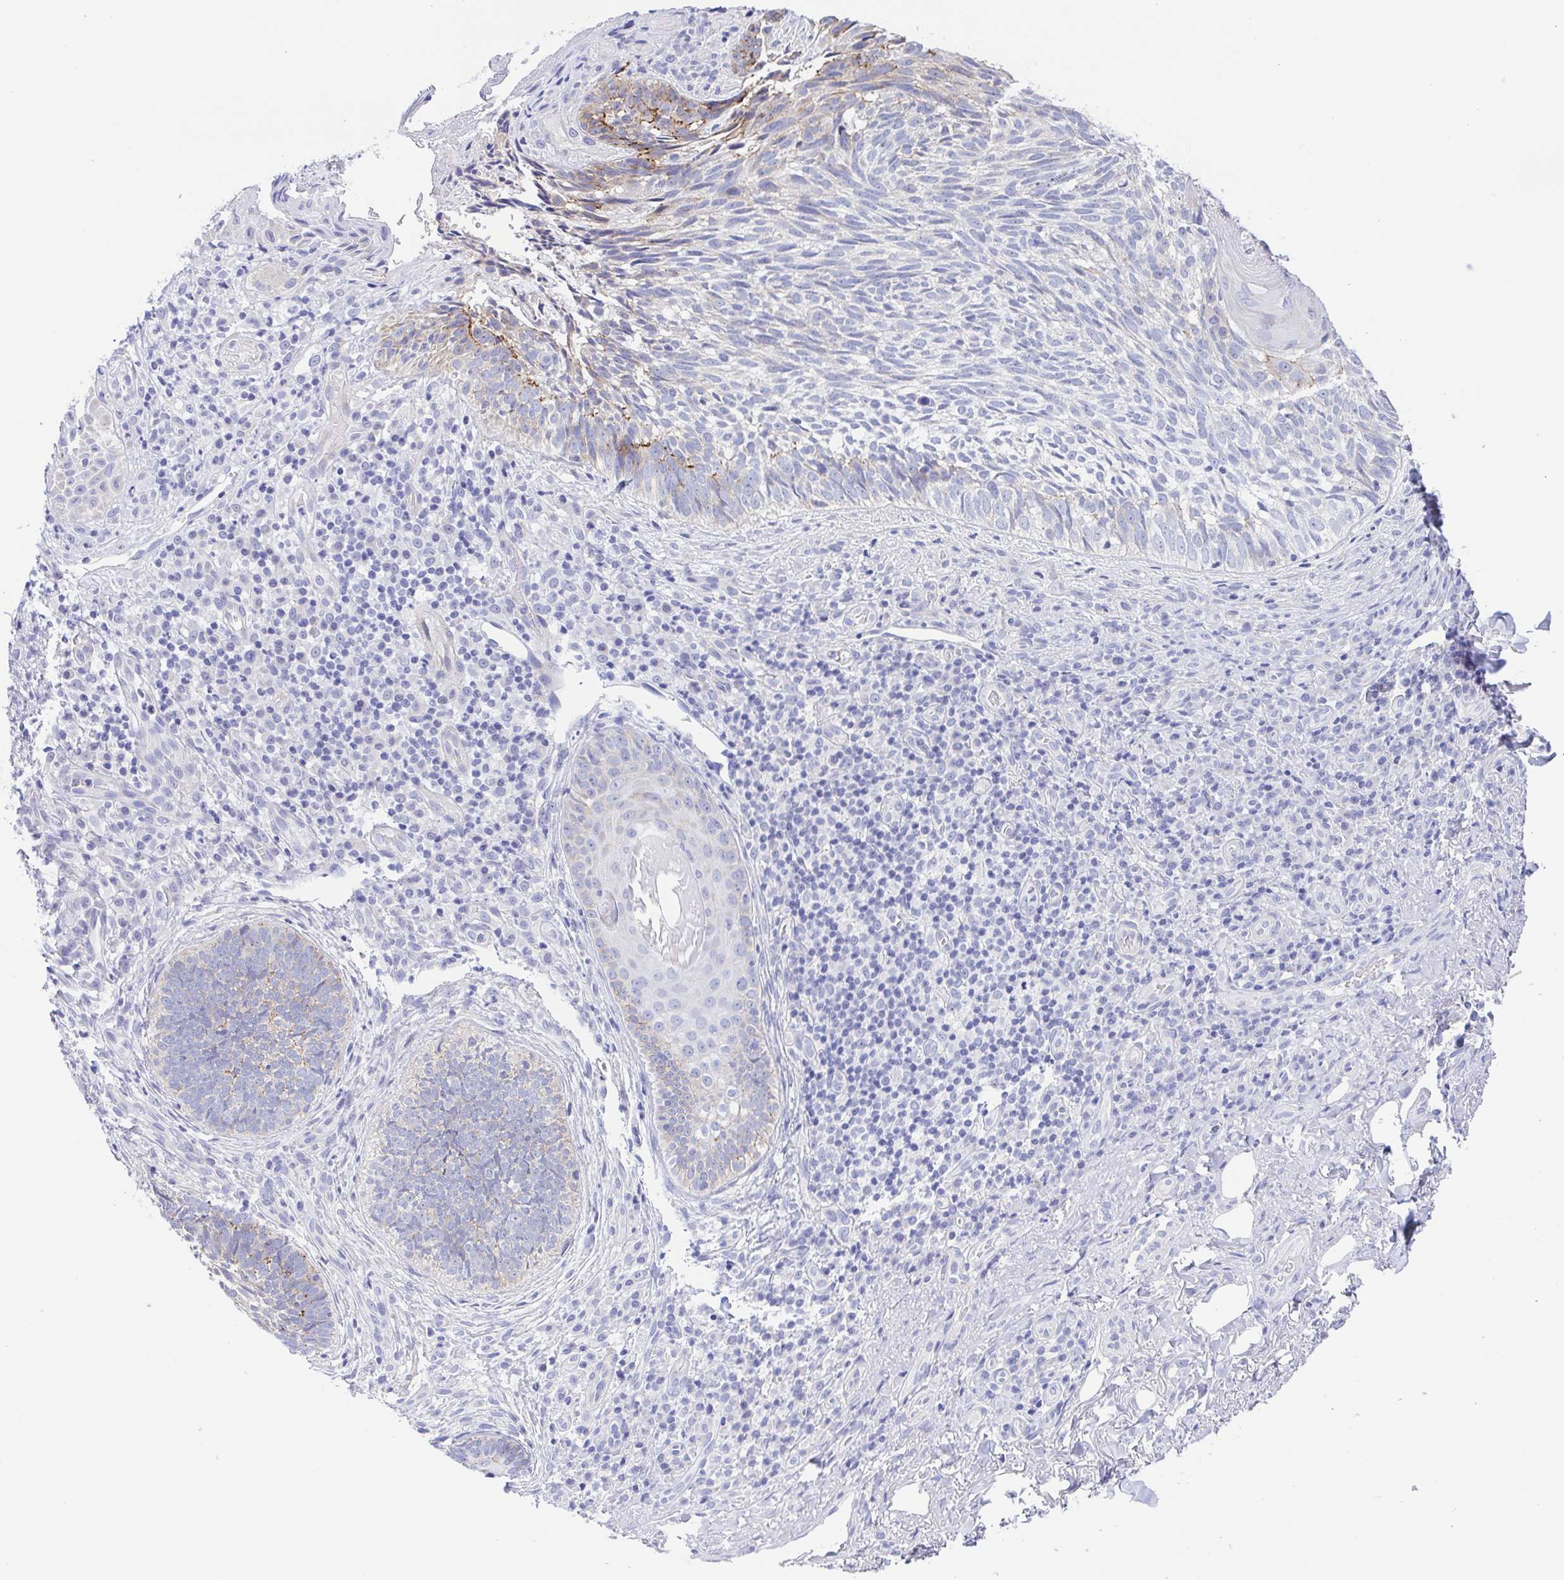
{"staining": {"intensity": "weak", "quantity": "<25%", "location": "cytoplasmic/membranous"}, "tissue": "skin cancer", "cell_type": "Tumor cells", "image_type": "cancer", "snomed": [{"axis": "morphology", "description": "Basal cell carcinoma"}, {"axis": "topography", "description": "Skin"}], "caption": "This is an immunohistochemistry (IHC) micrograph of basal cell carcinoma (skin). There is no positivity in tumor cells.", "gene": "MUCL3", "patient": {"sex": "male", "age": 65}}